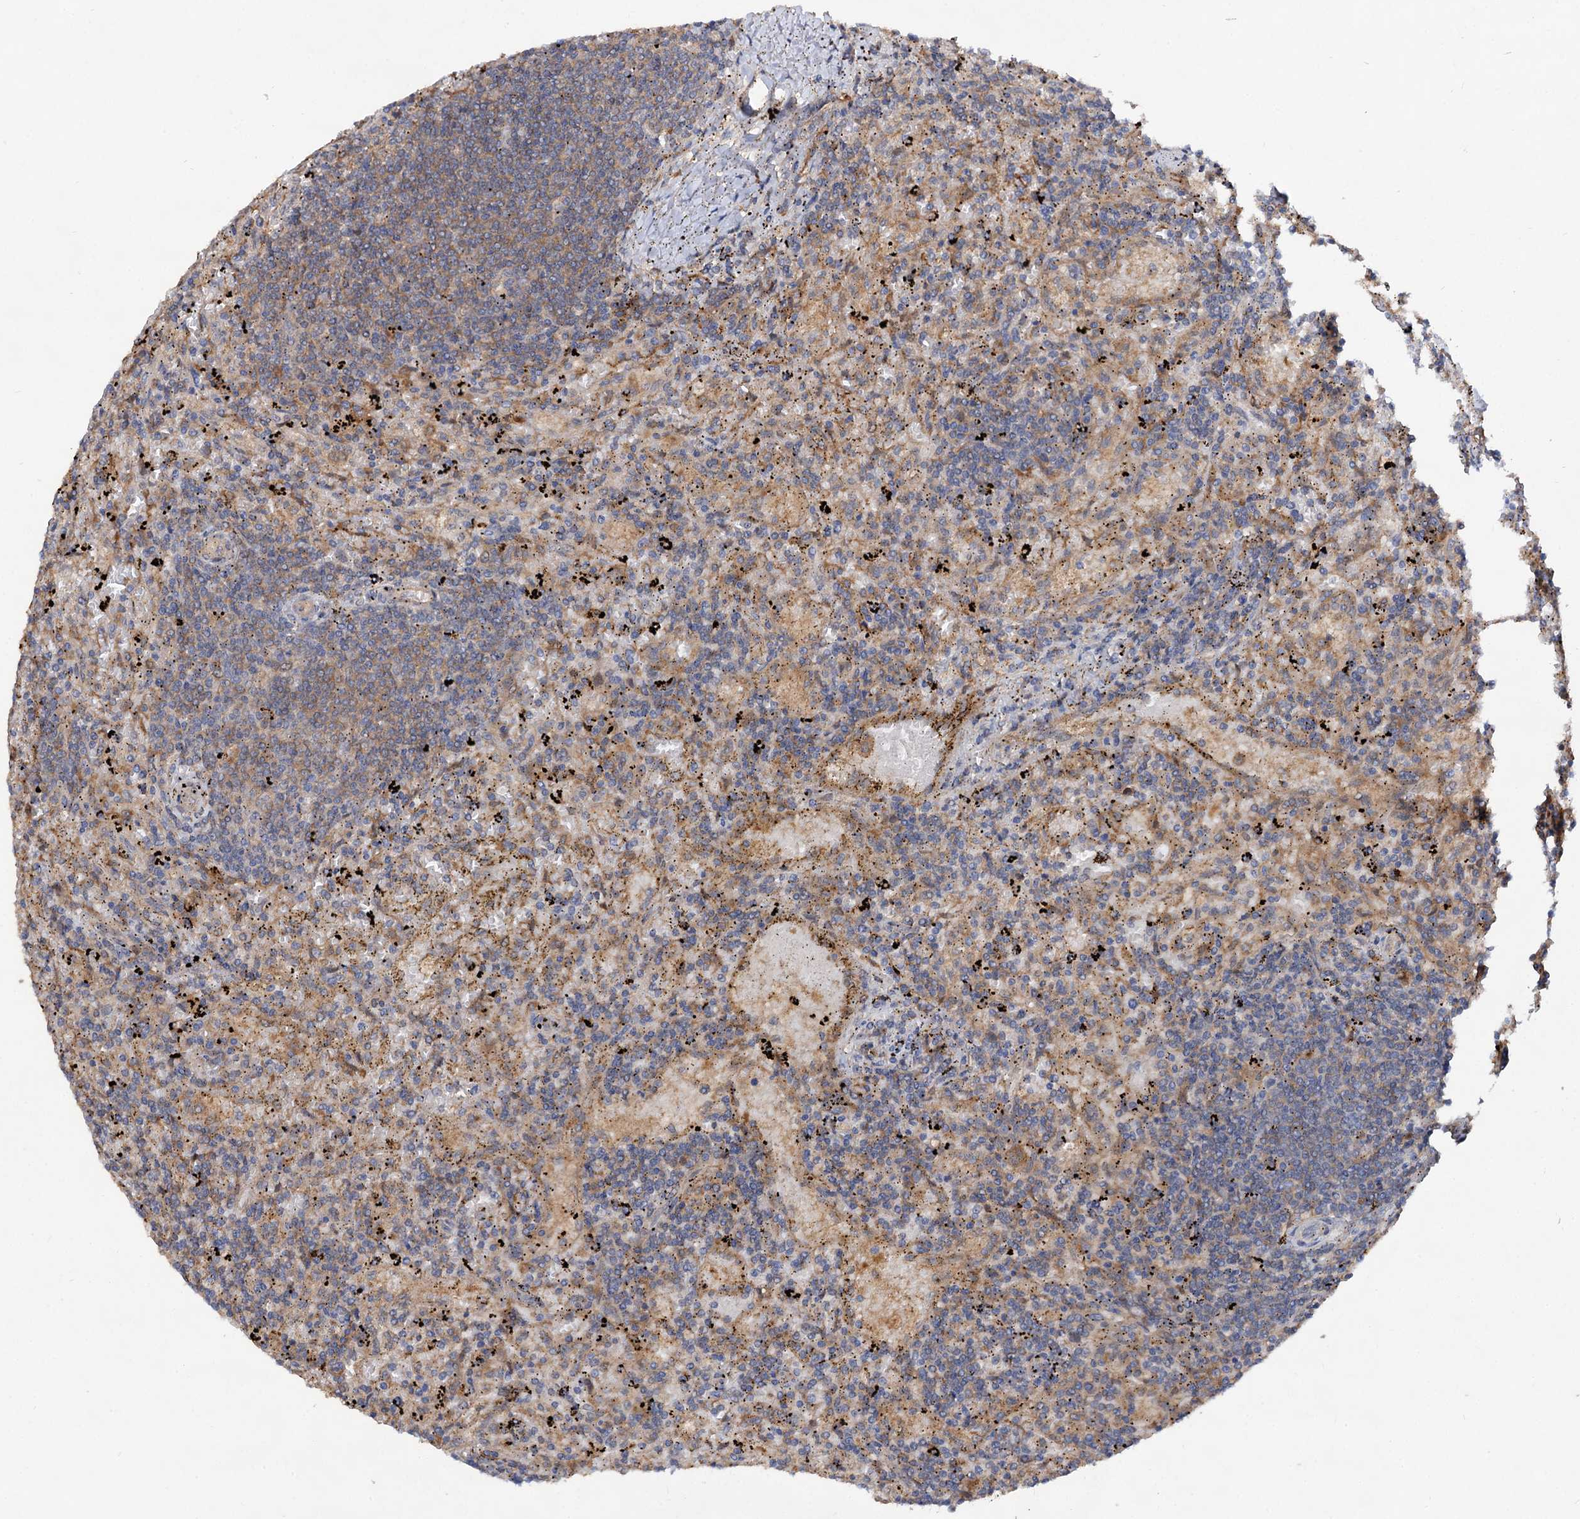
{"staining": {"intensity": "weak", "quantity": "25%-75%", "location": "cytoplasmic/membranous"}, "tissue": "lymphoma", "cell_type": "Tumor cells", "image_type": "cancer", "snomed": [{"axis": "morphology", "description": "Malignant lymphoma, non-Hodgkin's type, Low grade"}, {"axis": "topography", "description": "Spleen"}], "caption": "DAB immunohistochemical staining of lymphoma demonstrates weak cytoplasmic/membranous protein staining in about 25%-75% of tumor cells. Immunohistochemistry stains the protein in brown and the nuclei are stained blue.", "gene": "VPS29", "patient": {"sex": "male", "age": 76}}